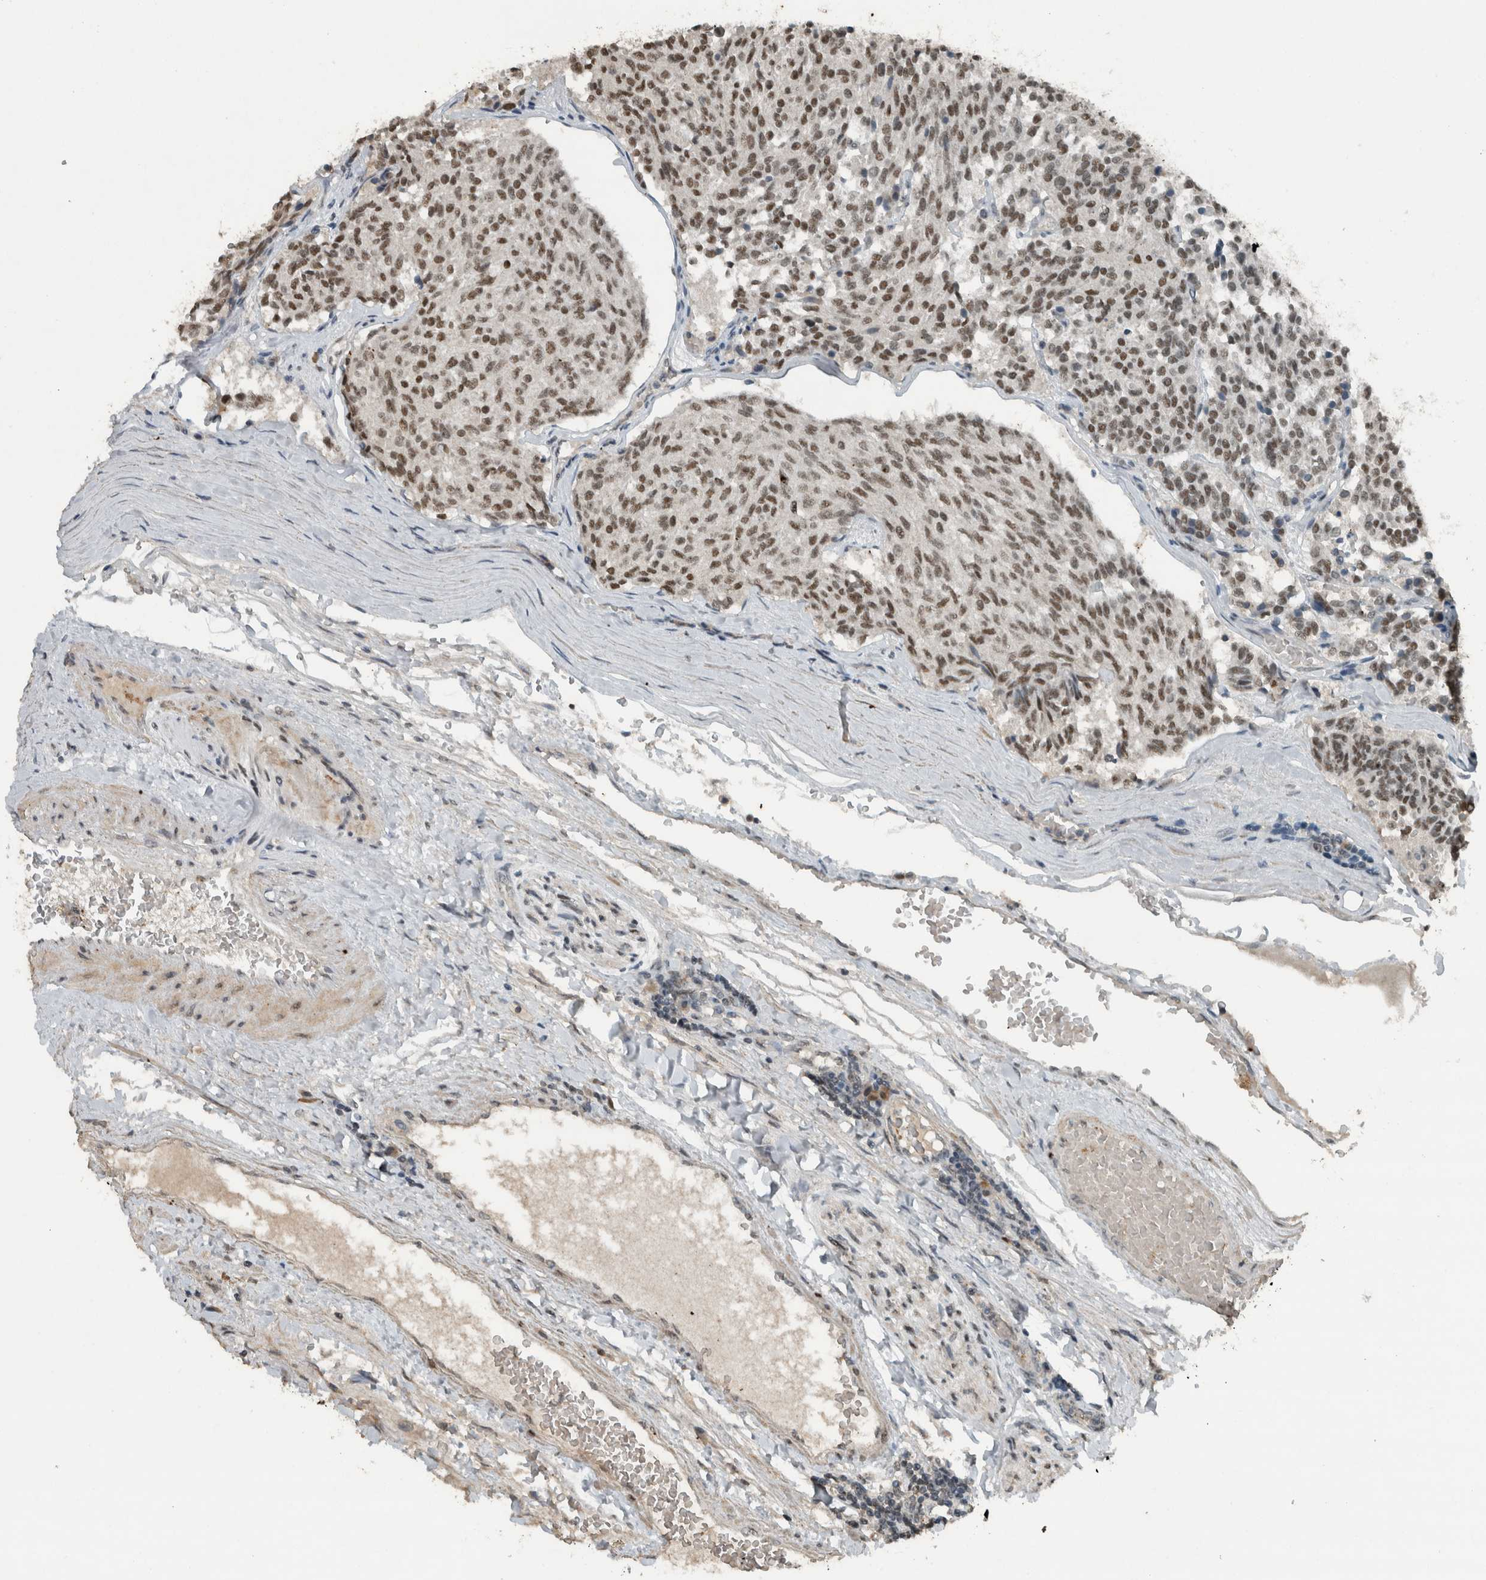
{"staining": {"intensity": "moderate", "quantity": ">75%", "location": "nuclear"}, "tissue": "carcinoid", "cell_type": "Tumor cells", "image_type": "cancer", "snomed": [{"axis": "morphology", "description": "Carcinoid, malignant, NOS"}, {"axis": "topography", "description": "Pancreas"}], "caption": "Immunohistochemical staining of carcinoid (malignant) displays moderate nuclear protein expression in approximately >75% of tumor cells.", "gene": "ZNF24", "patient": {"sex": "female", "age": 54}}